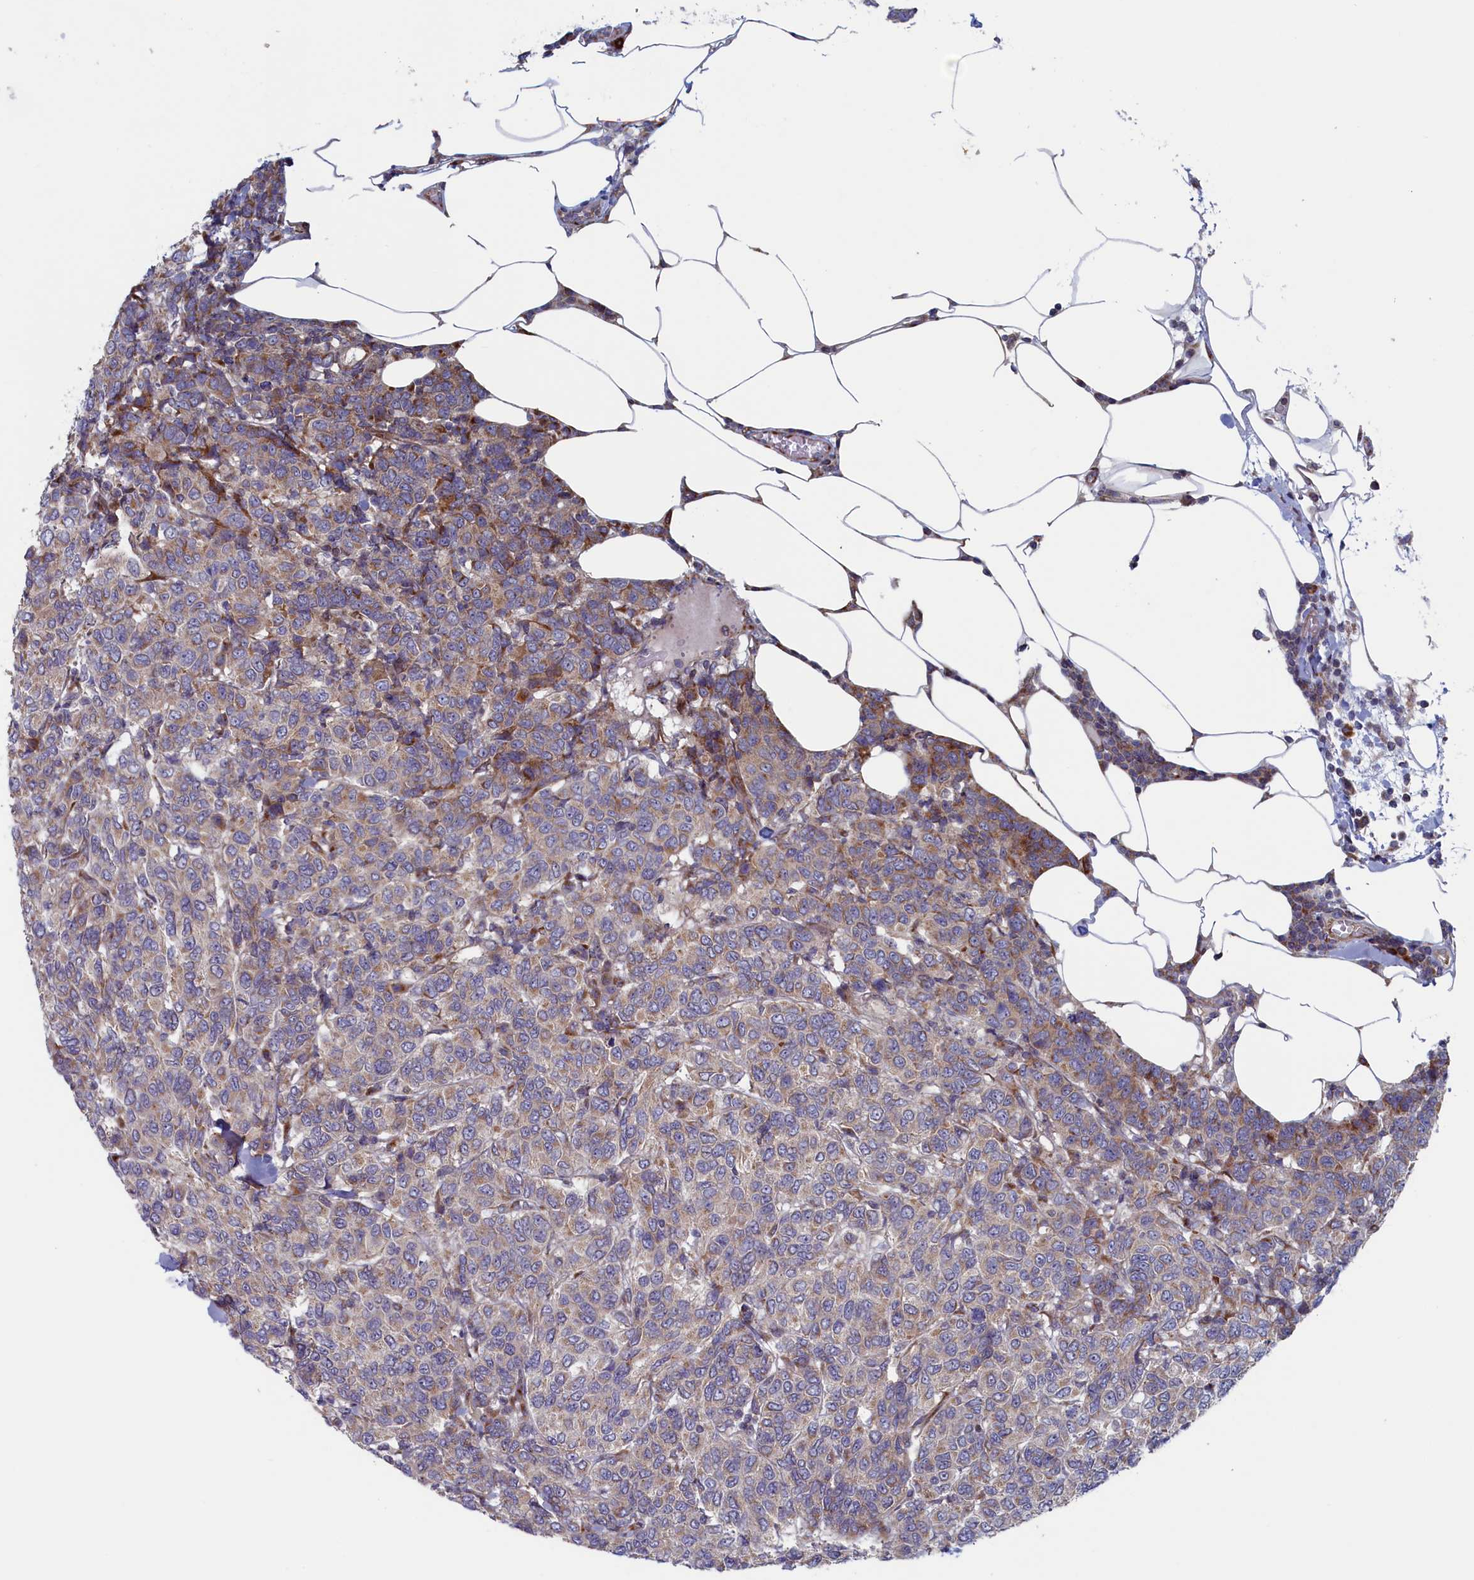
{"staining": {"intensity": "weak", "quantity": "<25%", "location": "cytoplasmic/membranous"}, "tissue": "breast cancer", "cell_type": "Tumor cells", "image_type": "cancer", "snomed": [{"axis": "morphology", "description": "Duct carcinoma"}, {"axis": "topography", "description": "Breast"}], "caption": "Immunohistochemistry (IHC) of human breast cancer (intraductal carcinoma) shows no expression in tumor cells.", "gene": "MTFMT", "patient": {"sex": "female", "age": 55}}